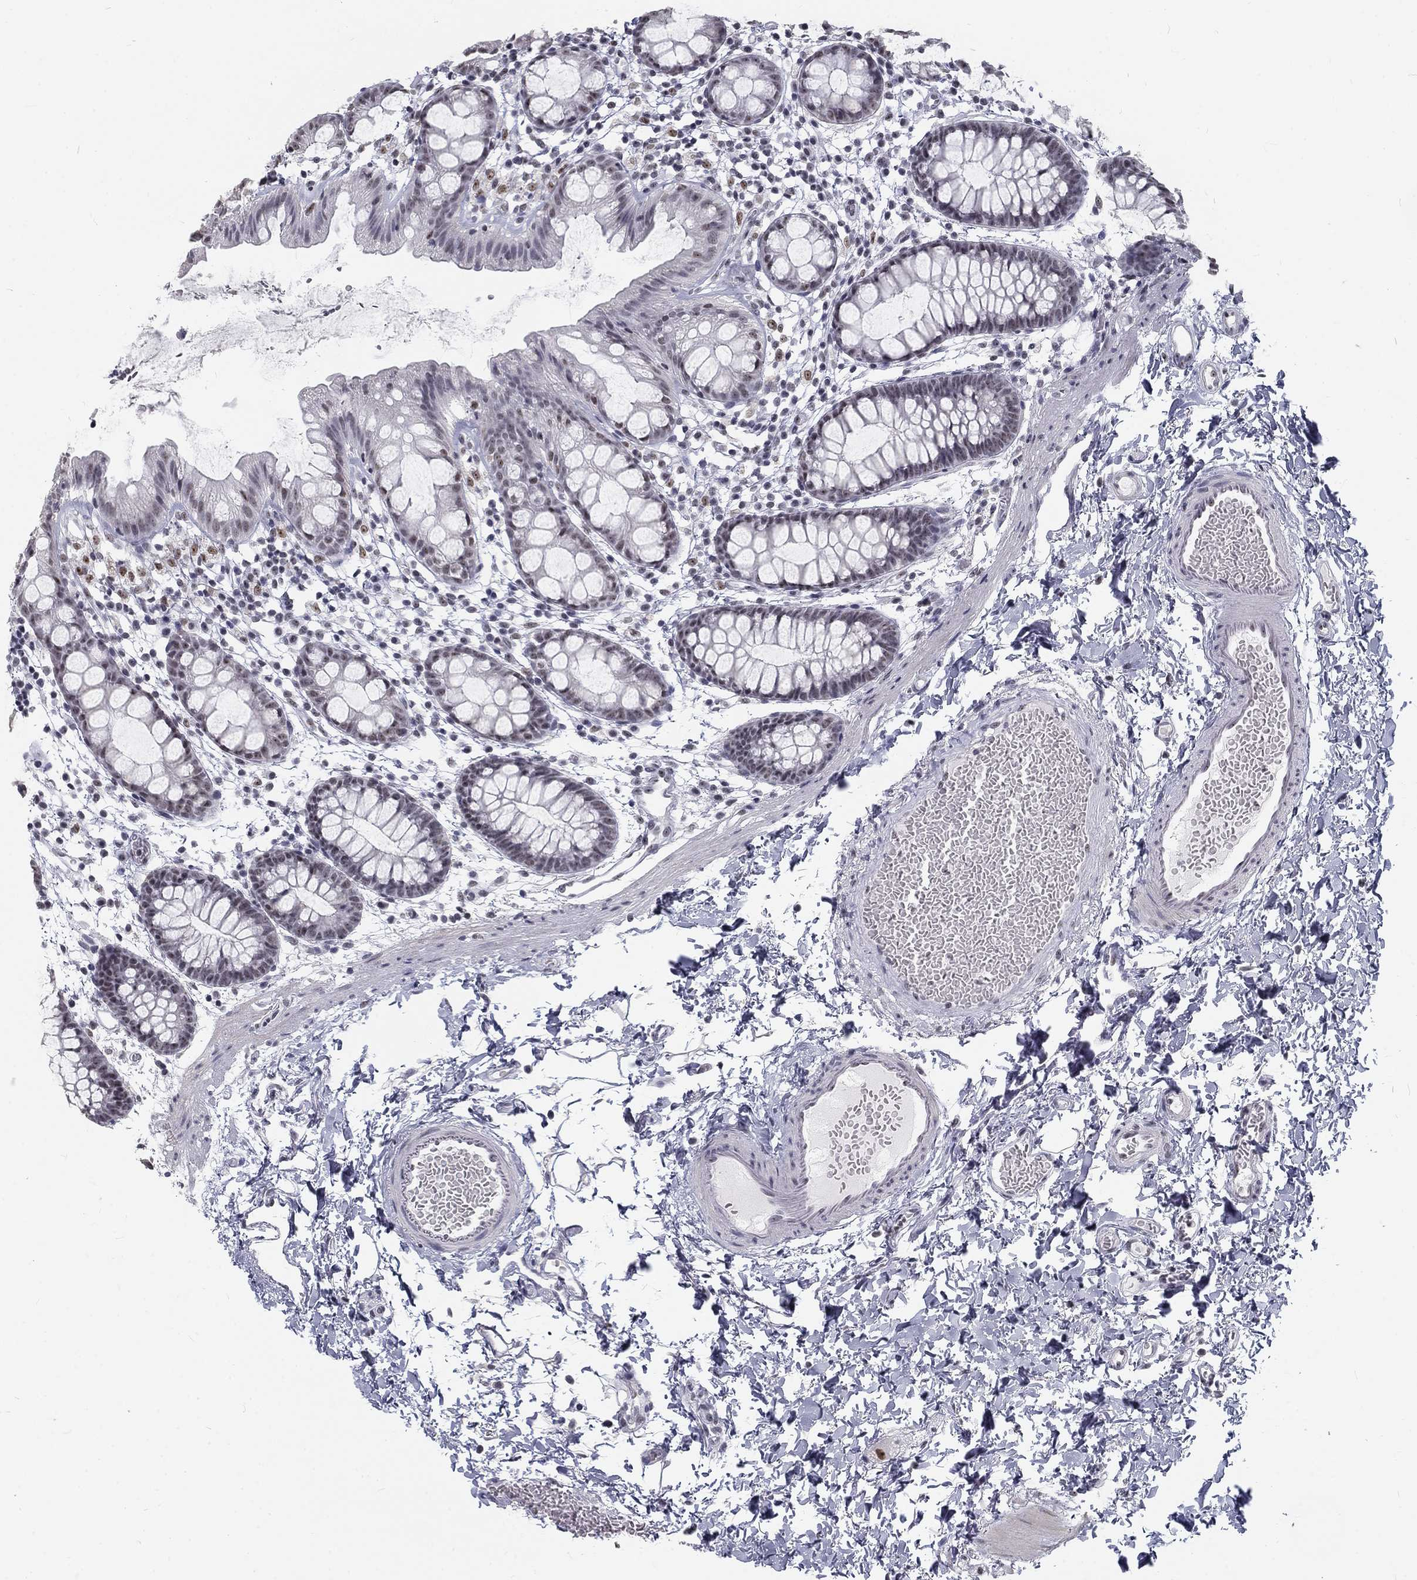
{"staining": {"intensity": "negative", "quantity": "none", "location": "none"}, "tissue": "rectum", "cell_type": "Glandular cells", "image_type": "normal", "snomed": [{"axis": "morphology", "description": "Normal tissue, NOS"}, {"axis": "topography", "description": "Rectum"}], "caption": "A high-resolution image shows immunohistochemistry (IHC) staining of benign rectum, which exhibits no significant positivity in glandular cells. (Stains: DAB (3,3'-diaminobenzidine) IHC with hematoxylin counter stain, Microscopy: brightfield microscopy at high magnification).", "gene": "SNORC", "patient": {"sex": "male", "age": 57}}